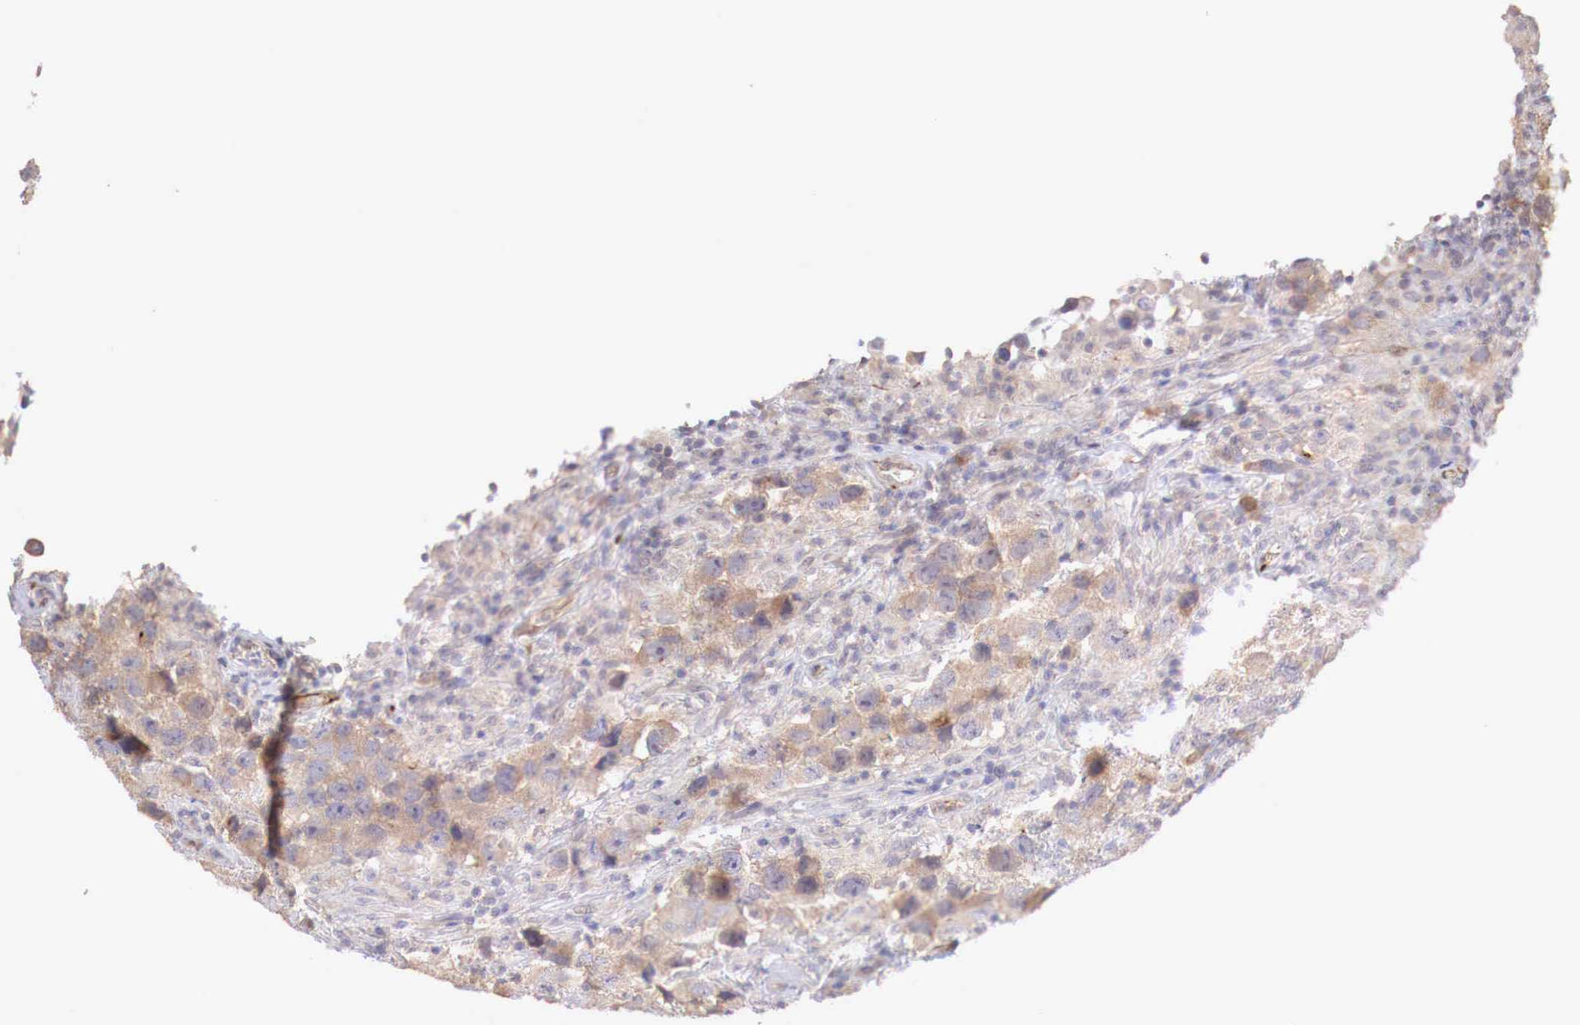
{"staining": {"intensity": "negative", "quantity": "none", "location": "none"}, "tissue": "testis cancer", "cell_type": "Tumor cells", "image_type": "cancer", "snomed": [{"axis": "morphology", "description": "Carcinoma, Embryonal, NOS"}, {"axis": "topography", "description": "Testis"}], "caption": "DAB (3,3'-diaminobenzidine) immunohistochemical staining of testis cancer displays no significant positivity in tumor cells.", "gene": "WT1", "patient": {"sex": "male", "age": 21}}